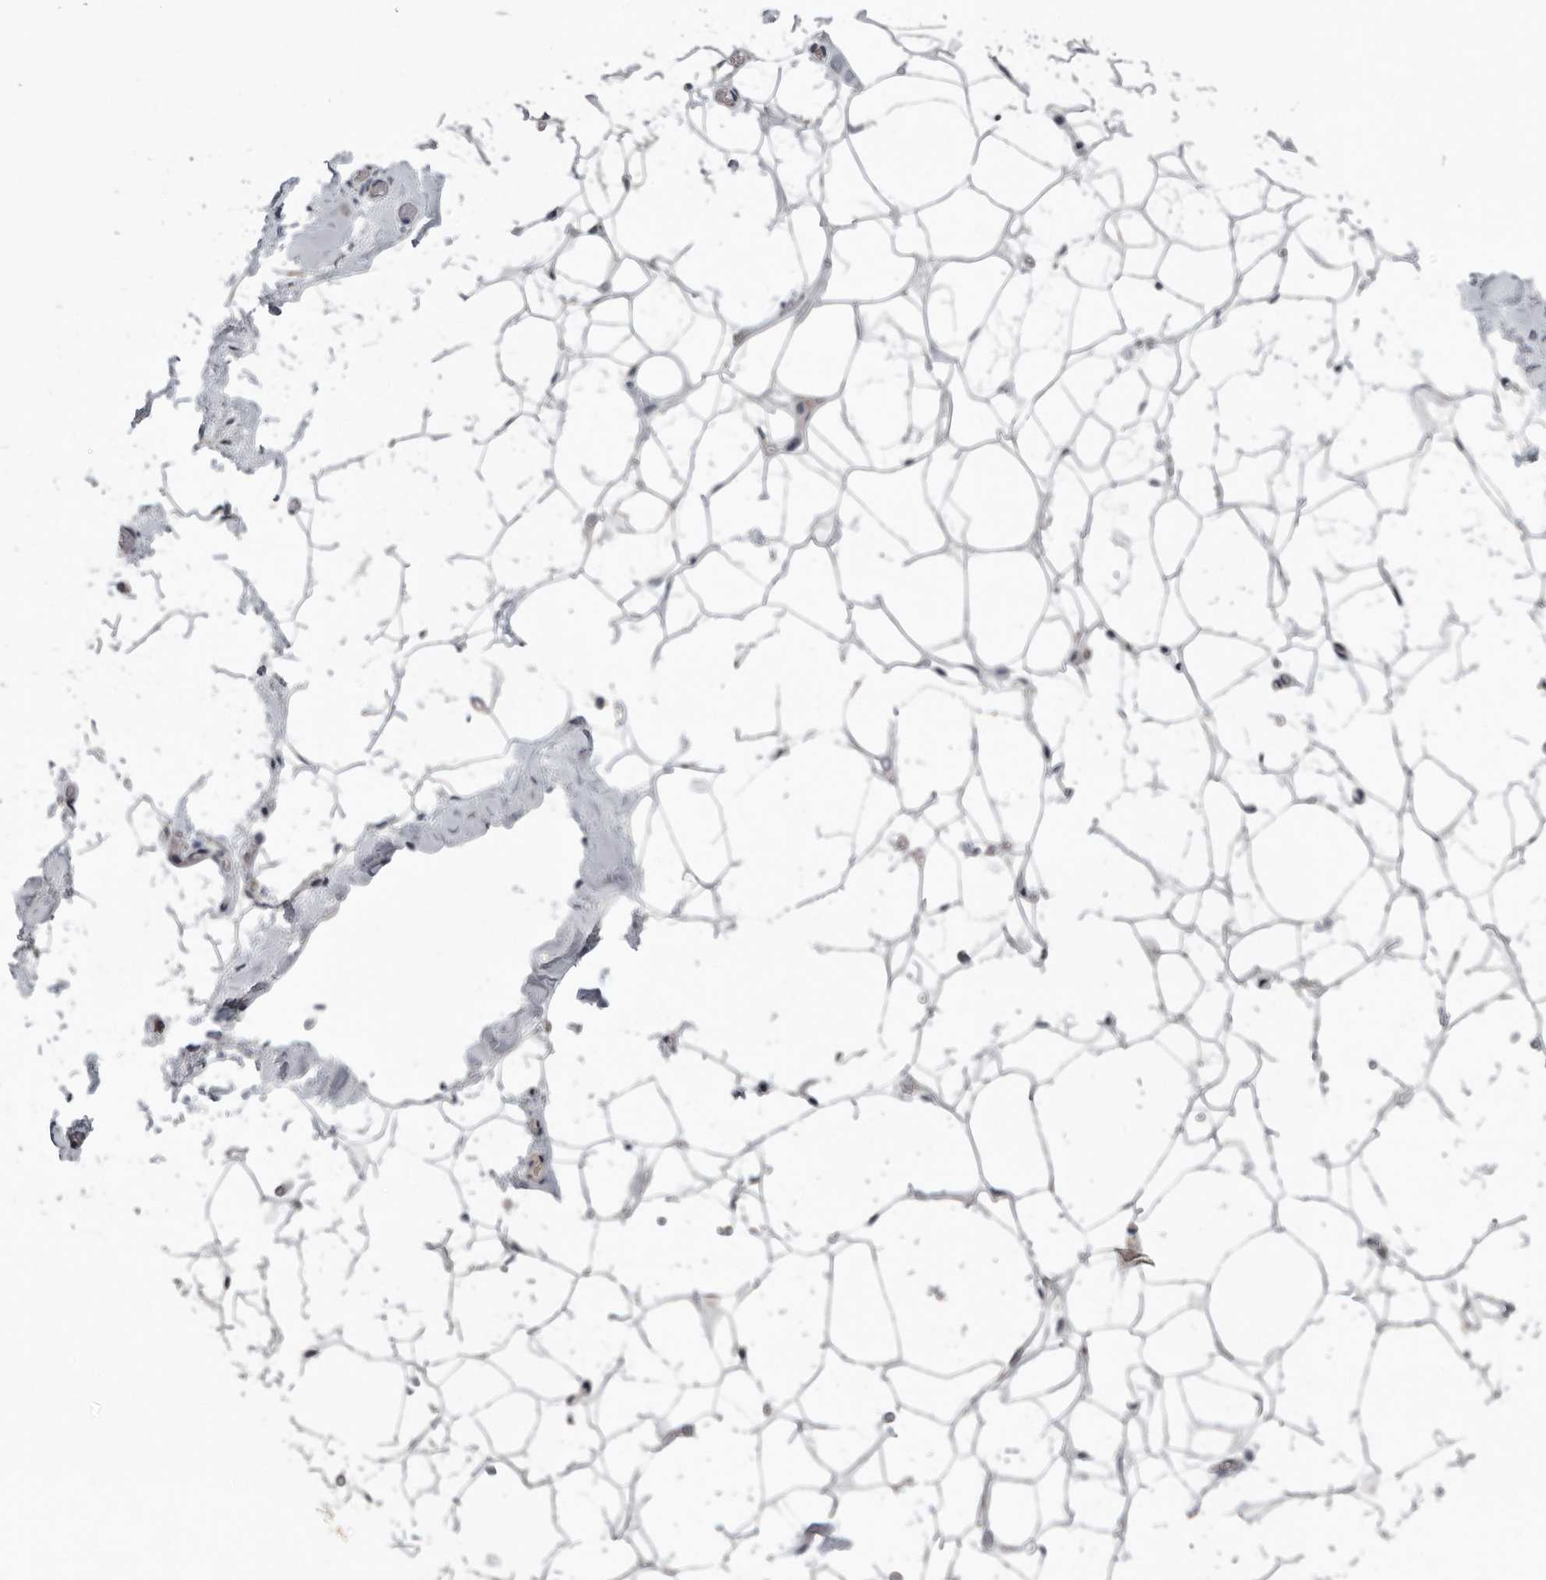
{"staining": {"intensity": "negative", "quantity": "none", "location": "none"}, "tissue": "adipose tissue", "cell_type": "Adipocytes", "image_type": "normal", "snomed": [{"axis": "morphology", "description": "Normal tissue, NOS"}, {"axis": "morphology", "description": "Fibrosis, NOS"}, {"axis": "topography", "description": "Breast"}, {"axis": "topography", "description": "Adipose tissue"}], "caption": "High magnification brightfield microscopy of unremarkable adipose tissue stained with DAB (brown) and counterstained with hematoxylin (blue): adipocytes show no significant staining.", "gene": "TMEM199", "patient": {"sex": "female", "age": 39}}